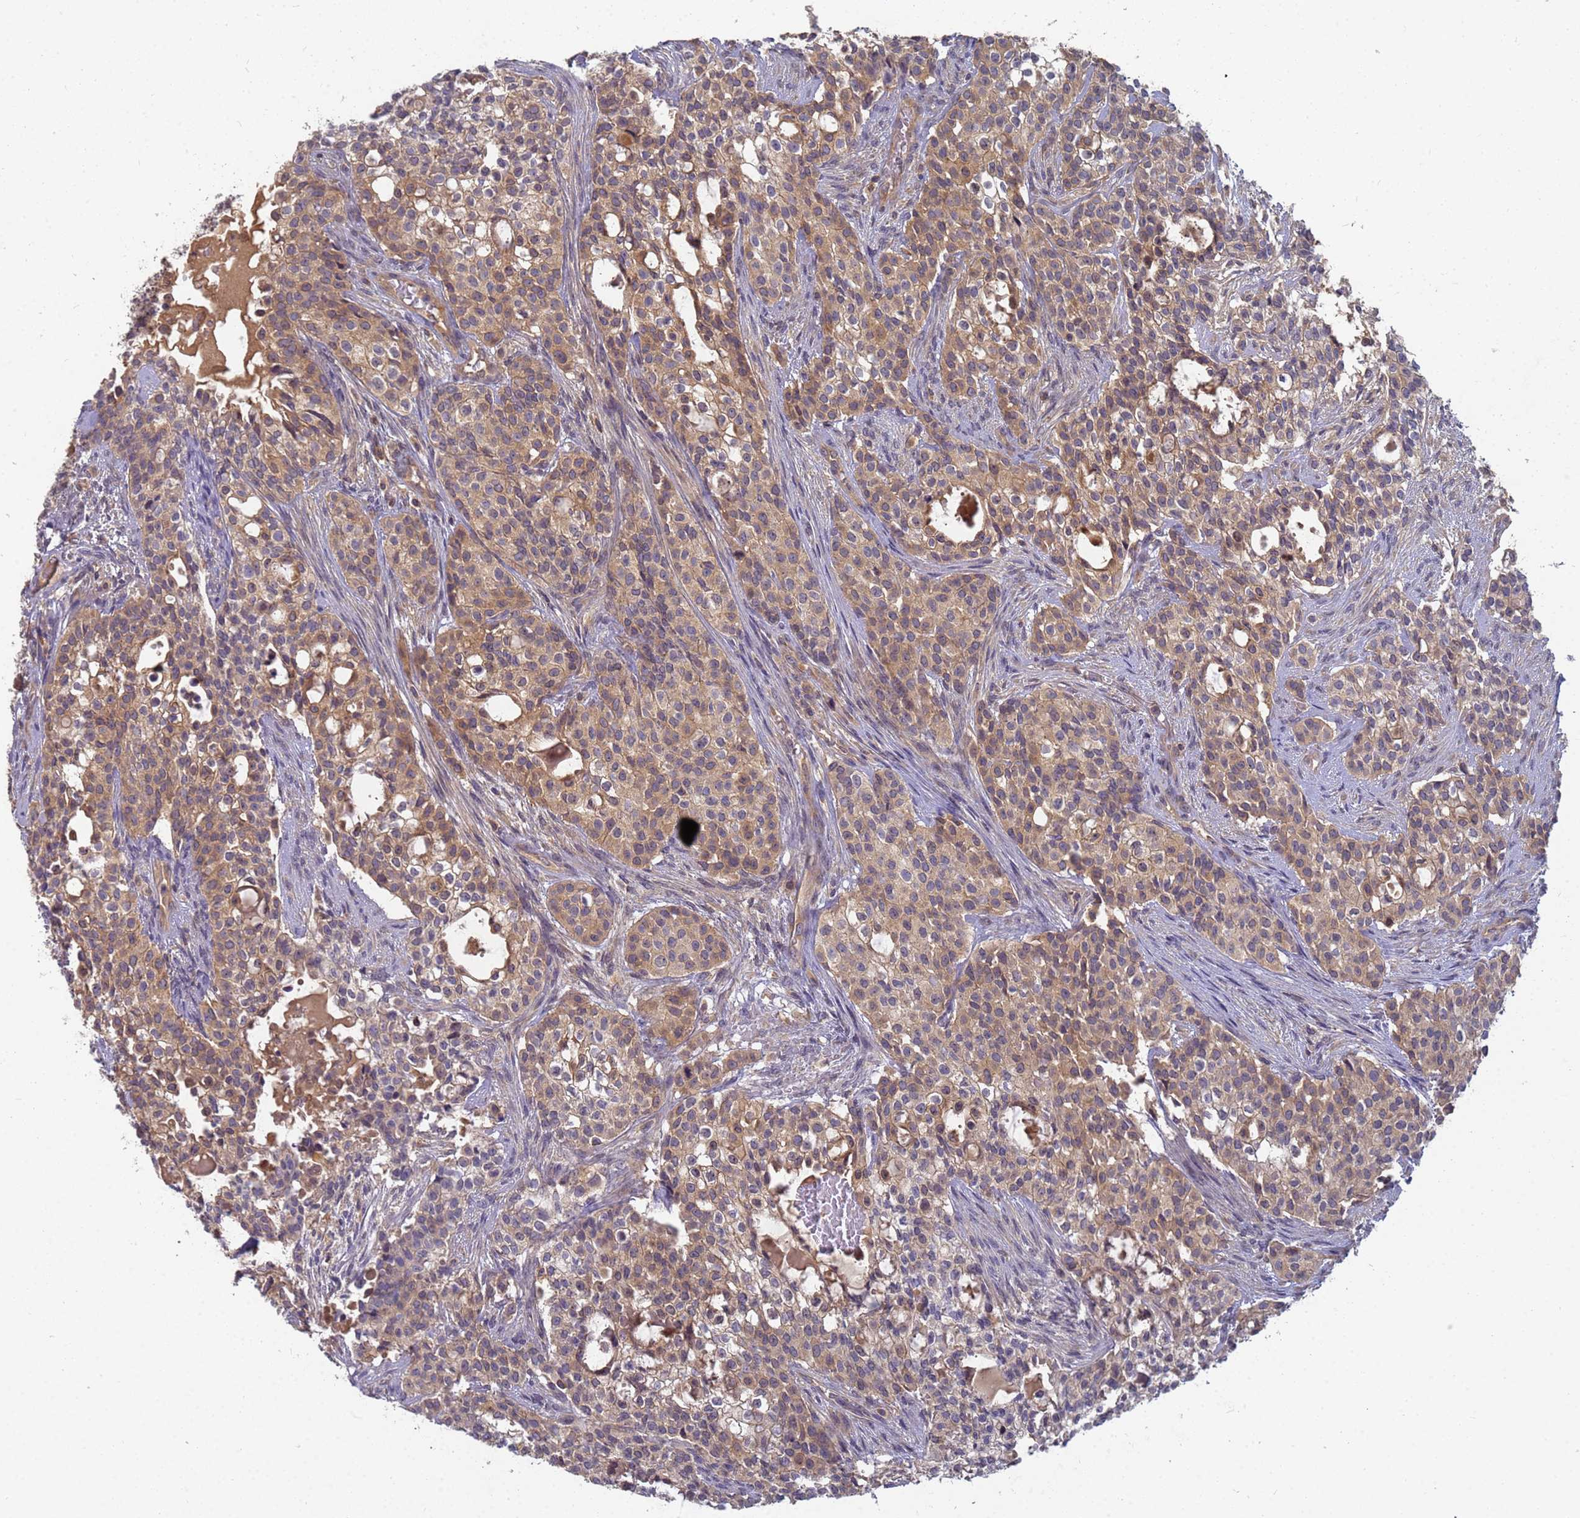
{"staining": {"intensity": "moderate", "quantity": ">75%", "location": "cytoplasmic/membranous"}, "tissue": "head and neck cancer", "cell_type": "Tumor cells", "image_type": "cancer", "snomed": [{"axis": "morphology", "description": "Adenocarcinoma, NOS"}, {"axis": "topography", "description": "Head-Neck"}], "caption": "An IHC photomicrograph of neoplastic tissue is shown. Protein staining in brown shows moderate cytoplasmic/membranous positivity in adenocarcinoma (head and neck) within tumor cells.", "gene": "SHARPIN", "patient": {"sex": "male", "age": 81}}